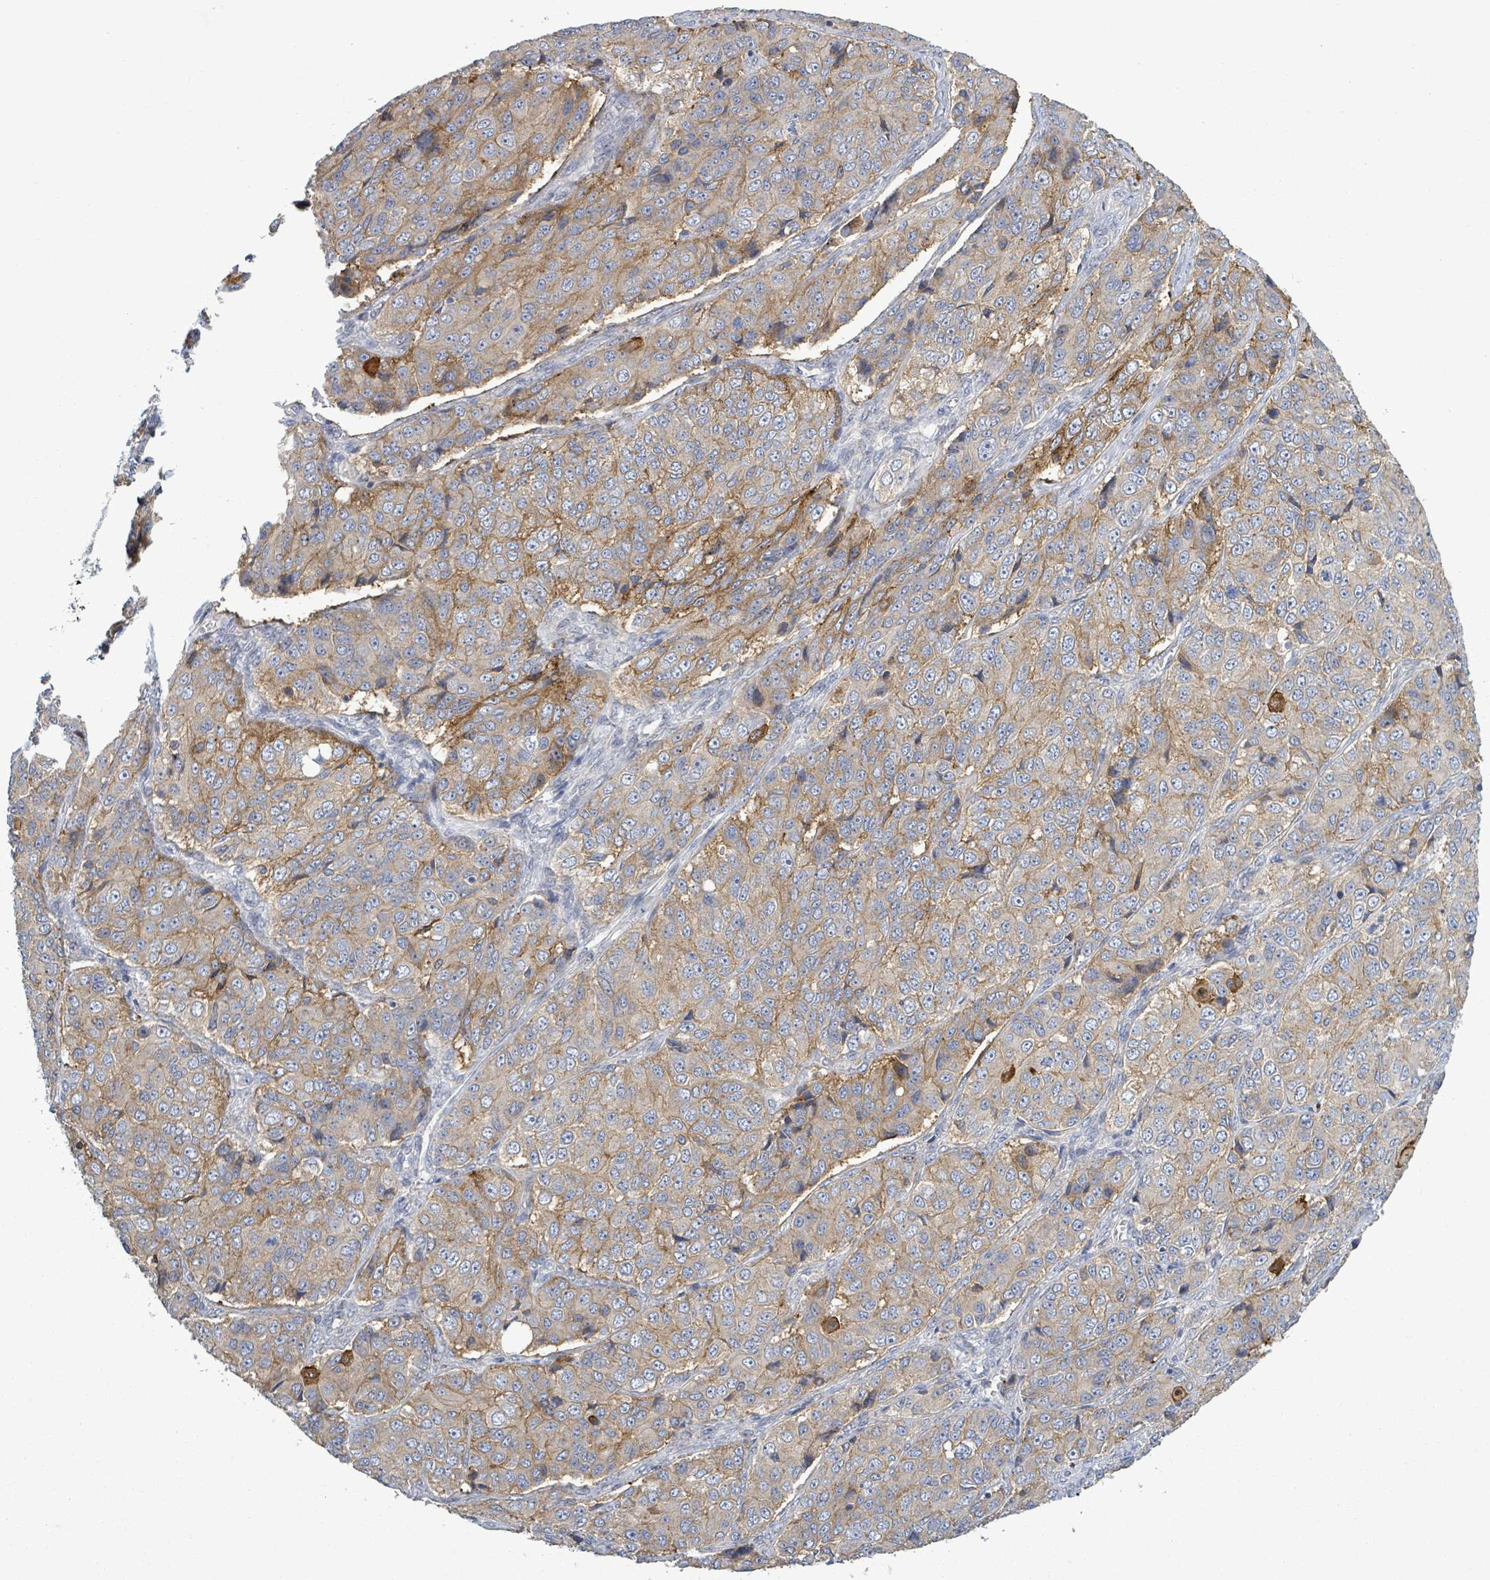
{"staining": {"intensity": "moderate", "quantity": "<25%", "location": "cytoplasmic/membranous"}, "tissue": "ovarian cancer", "cell_type": "Tumor cells", "image_type": "cancer", "snomed": [{"axis": "morphology", "description": "Carcinoma, endometroid"}, {"axis": "topography", "description": "Ovary"}], "caption": "The photomicrograph reveals a brown stain indicating the presence of a protein in the cytoplasmic/membranous of tumor cells in endometroid carcinoma (ovarian). (DAB IHC with brightfield microscopy, high magnification).", "gene": "ATP13A1", "patient": {"sex": "female", "age": 51}}